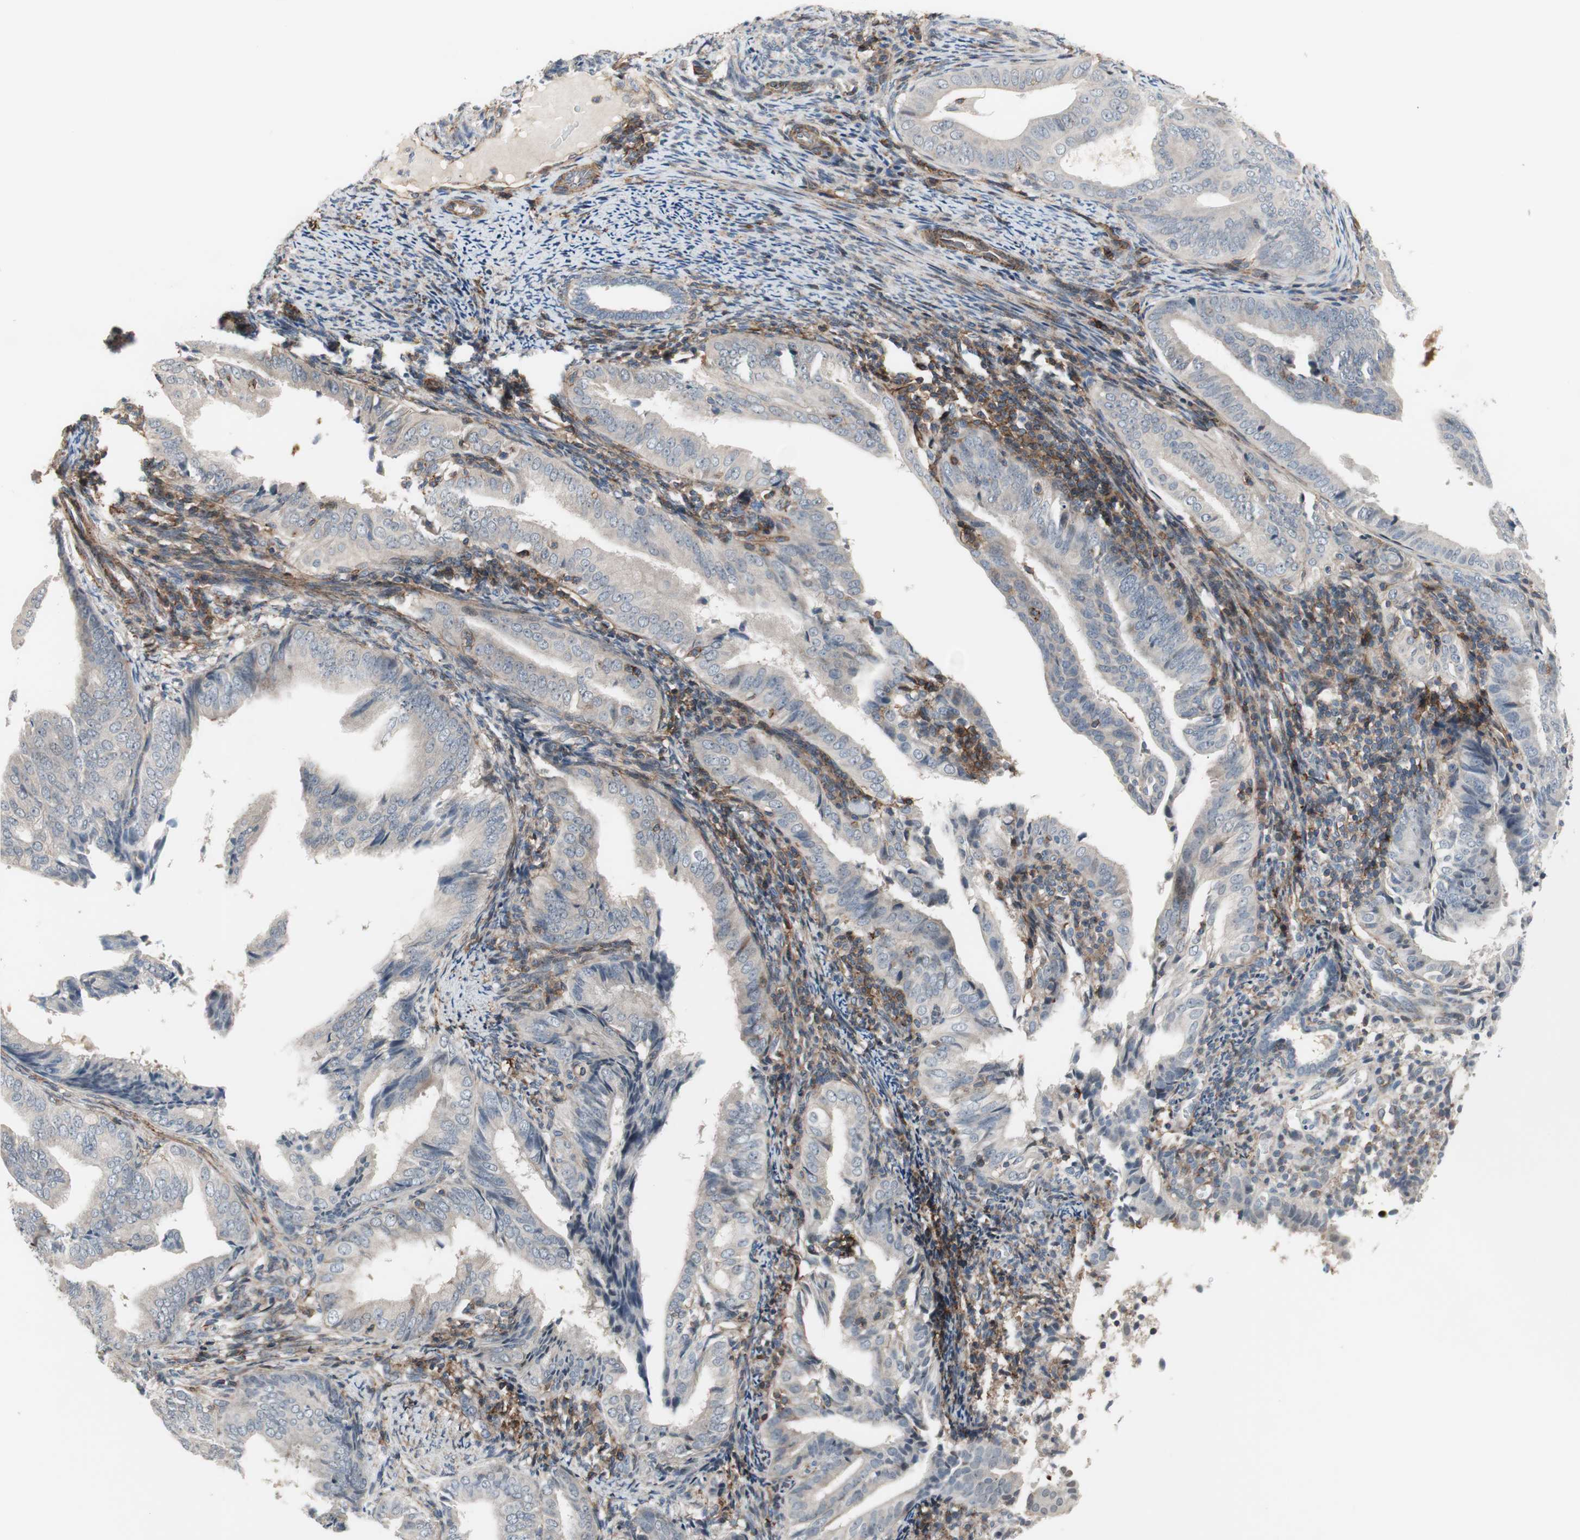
{"staining": {"intensity": "weak", "quantity": "<25%", "location": "cytoplasmic/membranous"}, "tissue": "endometrial cancer", "cell_type": "Tumor cells", "image_type": "cancer", "snomed": [{"axis": "morphology", "description": "Adenocarcinoma, NOS"}, {"axis": "topography", "description": "Endometrium"}], "caption": "An immunohistochemistry photomicrograph of endometrial adenocarcinoma is shown. There is no staining in tumor cells of endometrial adenocarcinoma.", "gene": "GRHL1", "patient": {"sex": "female", "age": 58}}